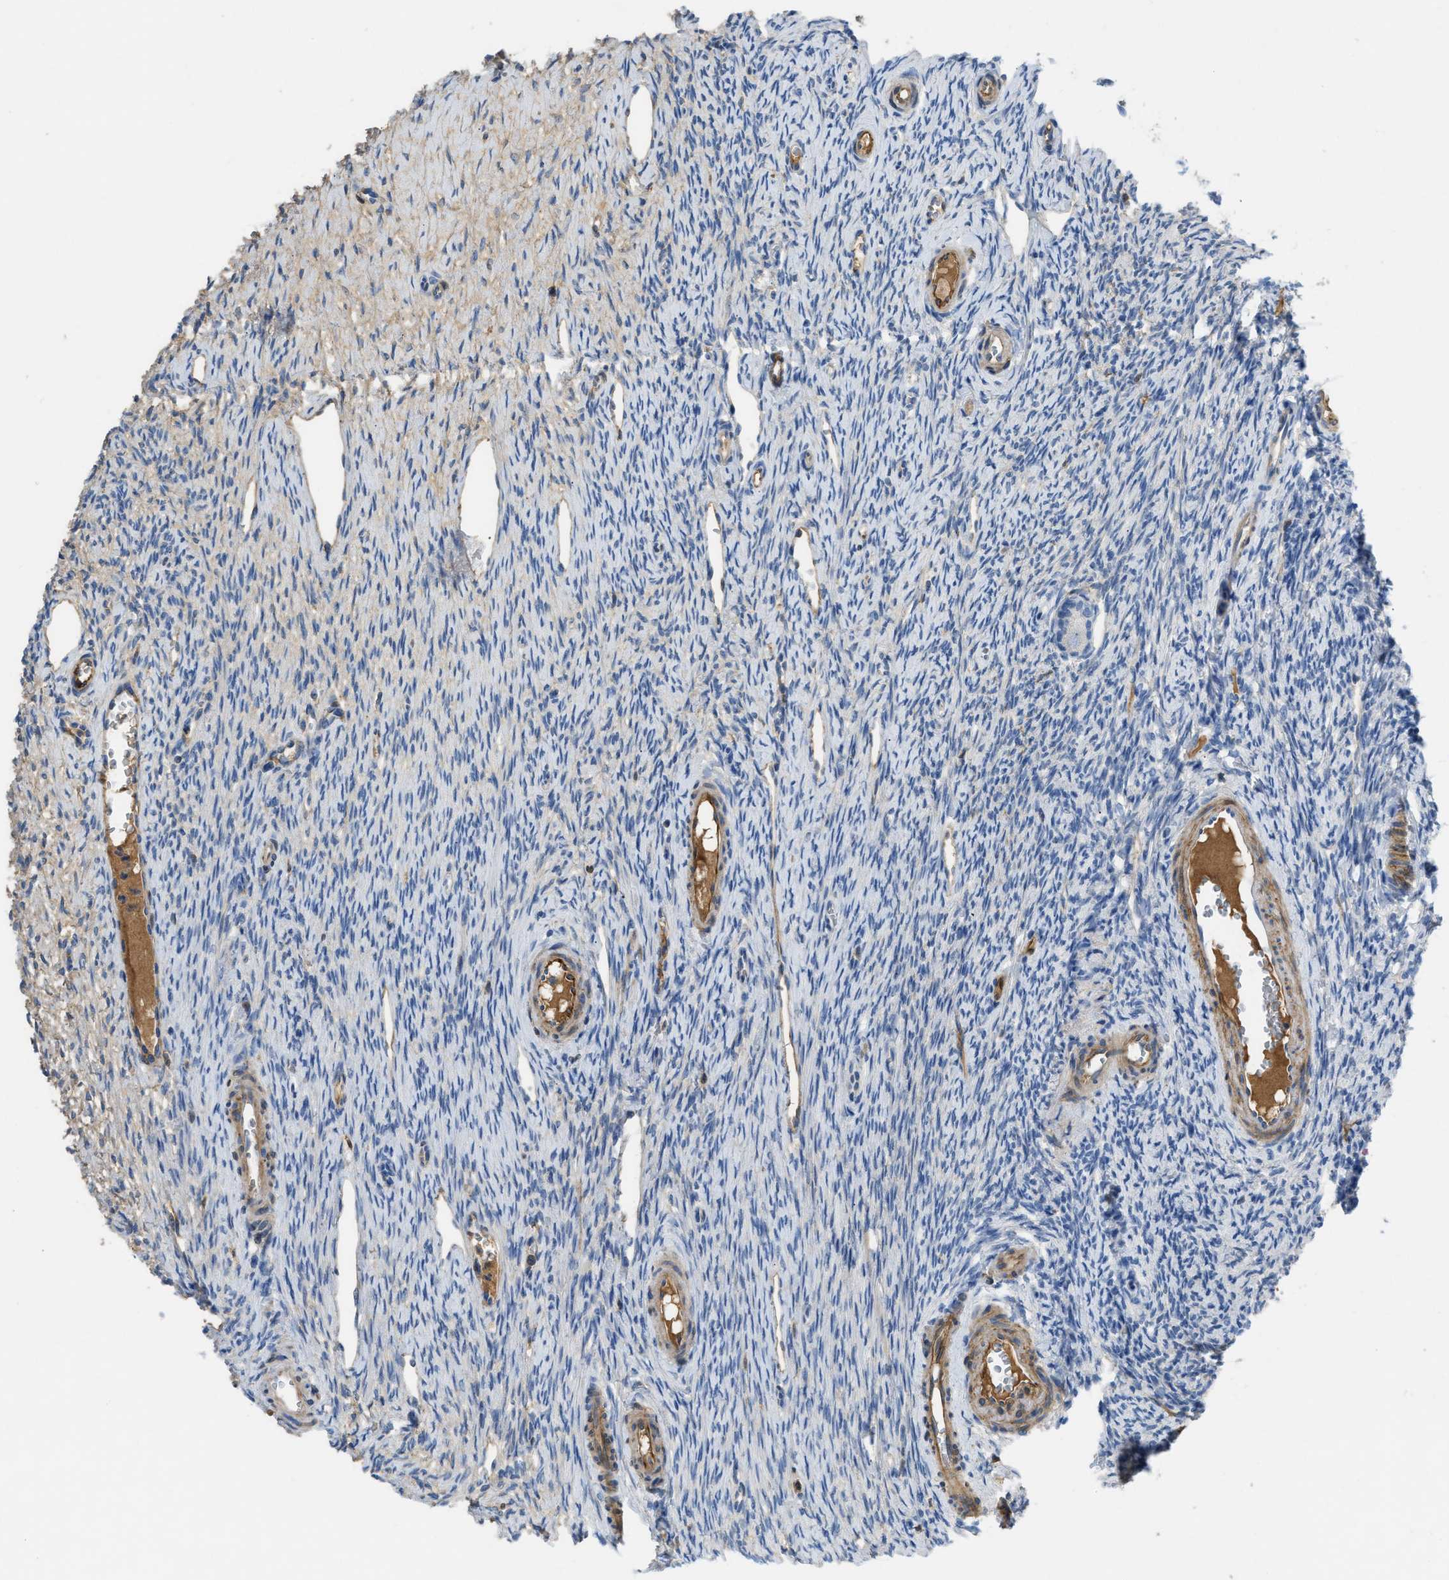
{"staining": {"intensity": "moderate", "quantity": "25%-75%", "location": "cytoplasmic/membranous"}, "tissue": "ovary", "cell_type": "Follicle cells", "image_type": "normal", "snomed": [{"axis": "morphology", "description": "Normal tissue, NOS"}, {"axis": "topography", "description": "Ovary"}], "caption": "Immunohistochemical staining of unremarkable ovary demonstrates medium levels of moderate cytoplasmic/membranous expression in about 25%-75% of follicle cells.", "gene": "SPEG", "patient": {"sex": "female", "age": 33}}